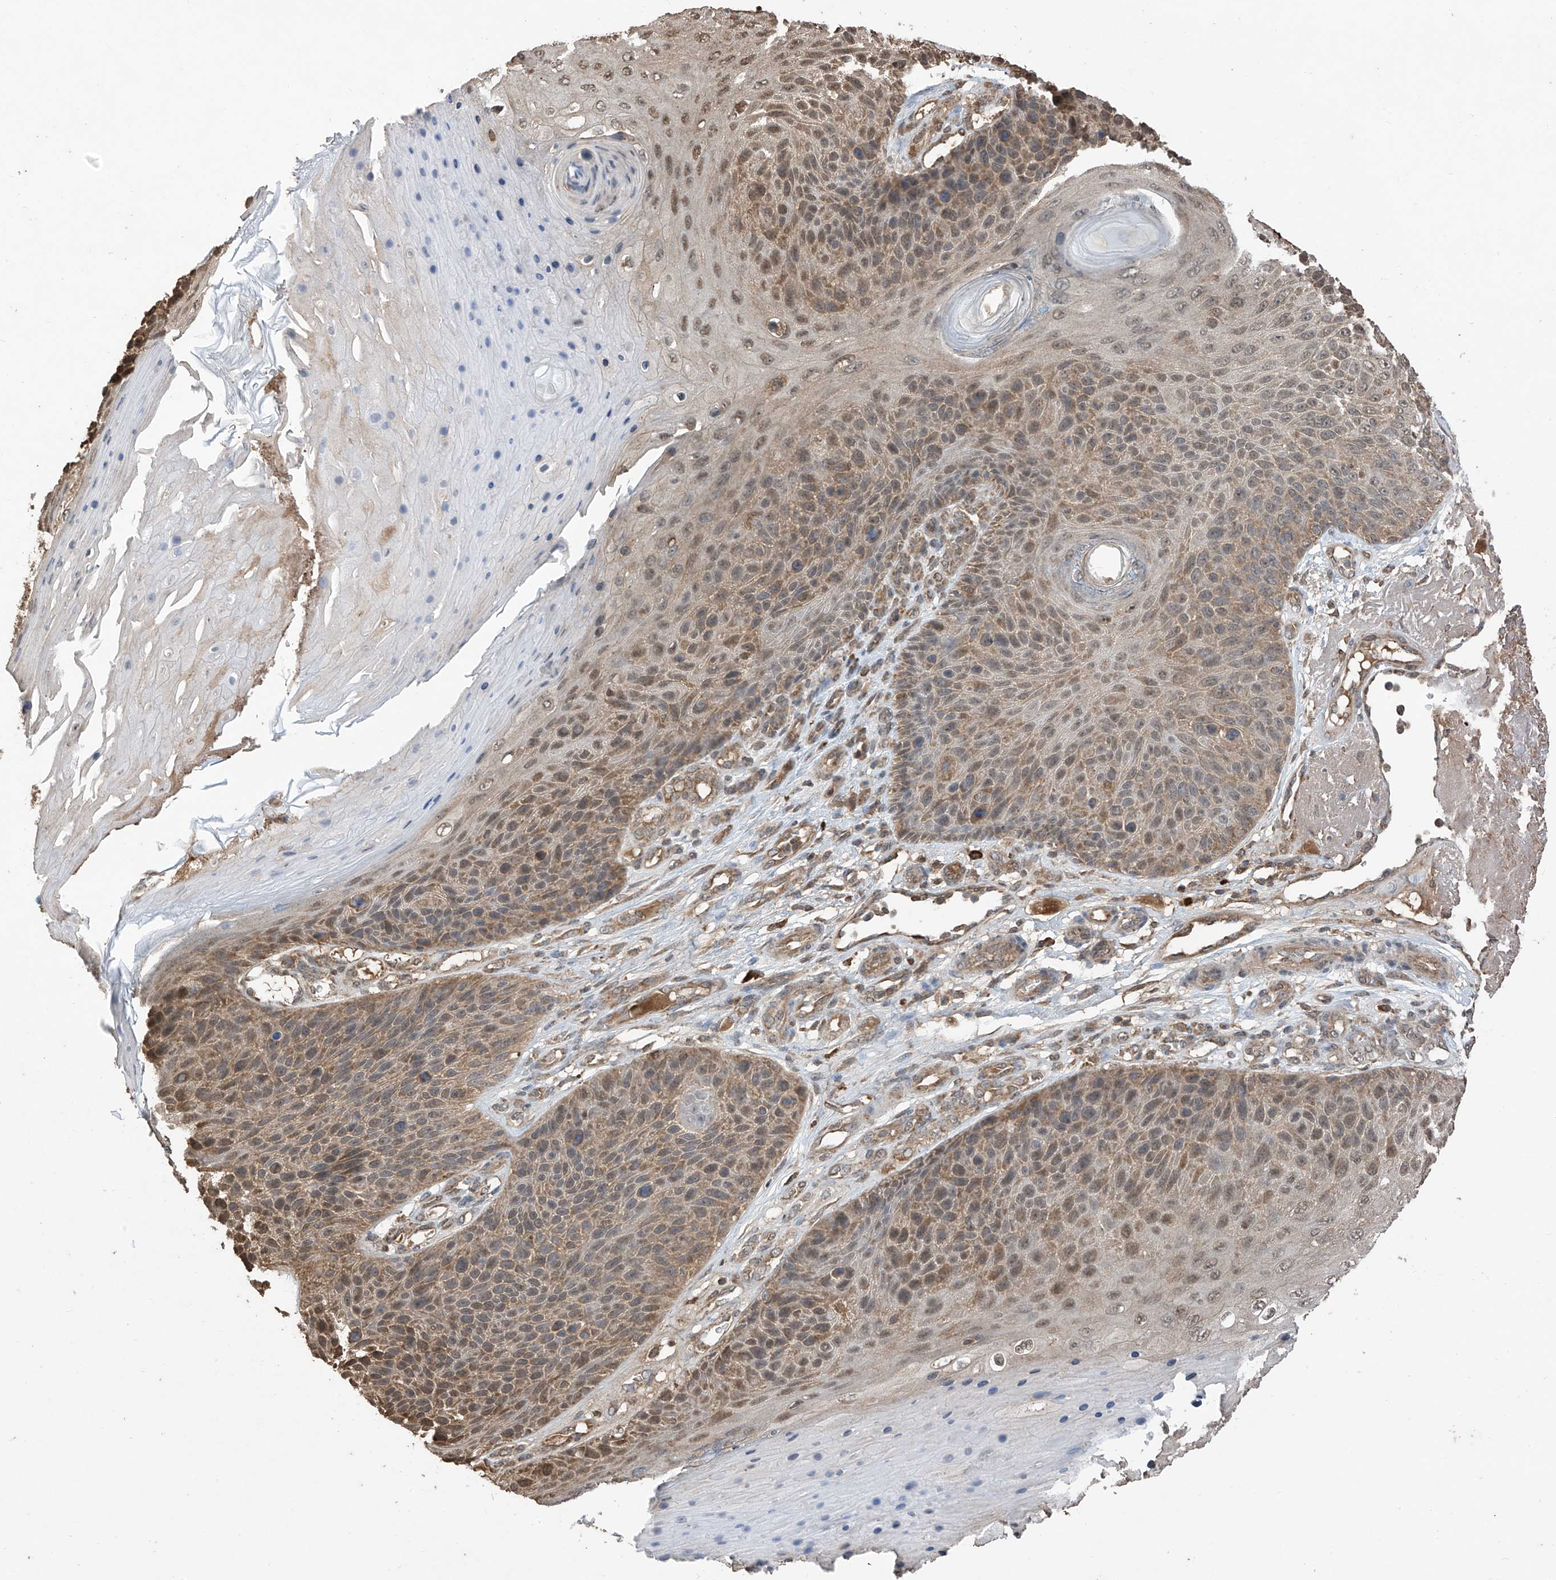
{"staining": {"intensity": "moderate", "quantity": ">75%", "location": "cytoplasmic/membranous,nuclear"}, "tissue": "skin cancer", "cell_type": "Tumor cells", "image_type": "cancer", "snomed": [{"axis": "morphology", "description": "Squamous cell carcinoma, NOS"}, {"axis": "topography", "description": "Skin"}], "caption": "Tumor cells reveal moderate cytoplasmic/membranous and nuclear expression in about >75% of cells in skin squamous cell carcinoma. (brown staining indicates protein expression, while blue staining denotes nuclei).", "gene": "PNPT1", "patient": {"sex": "female", "age": 88}}